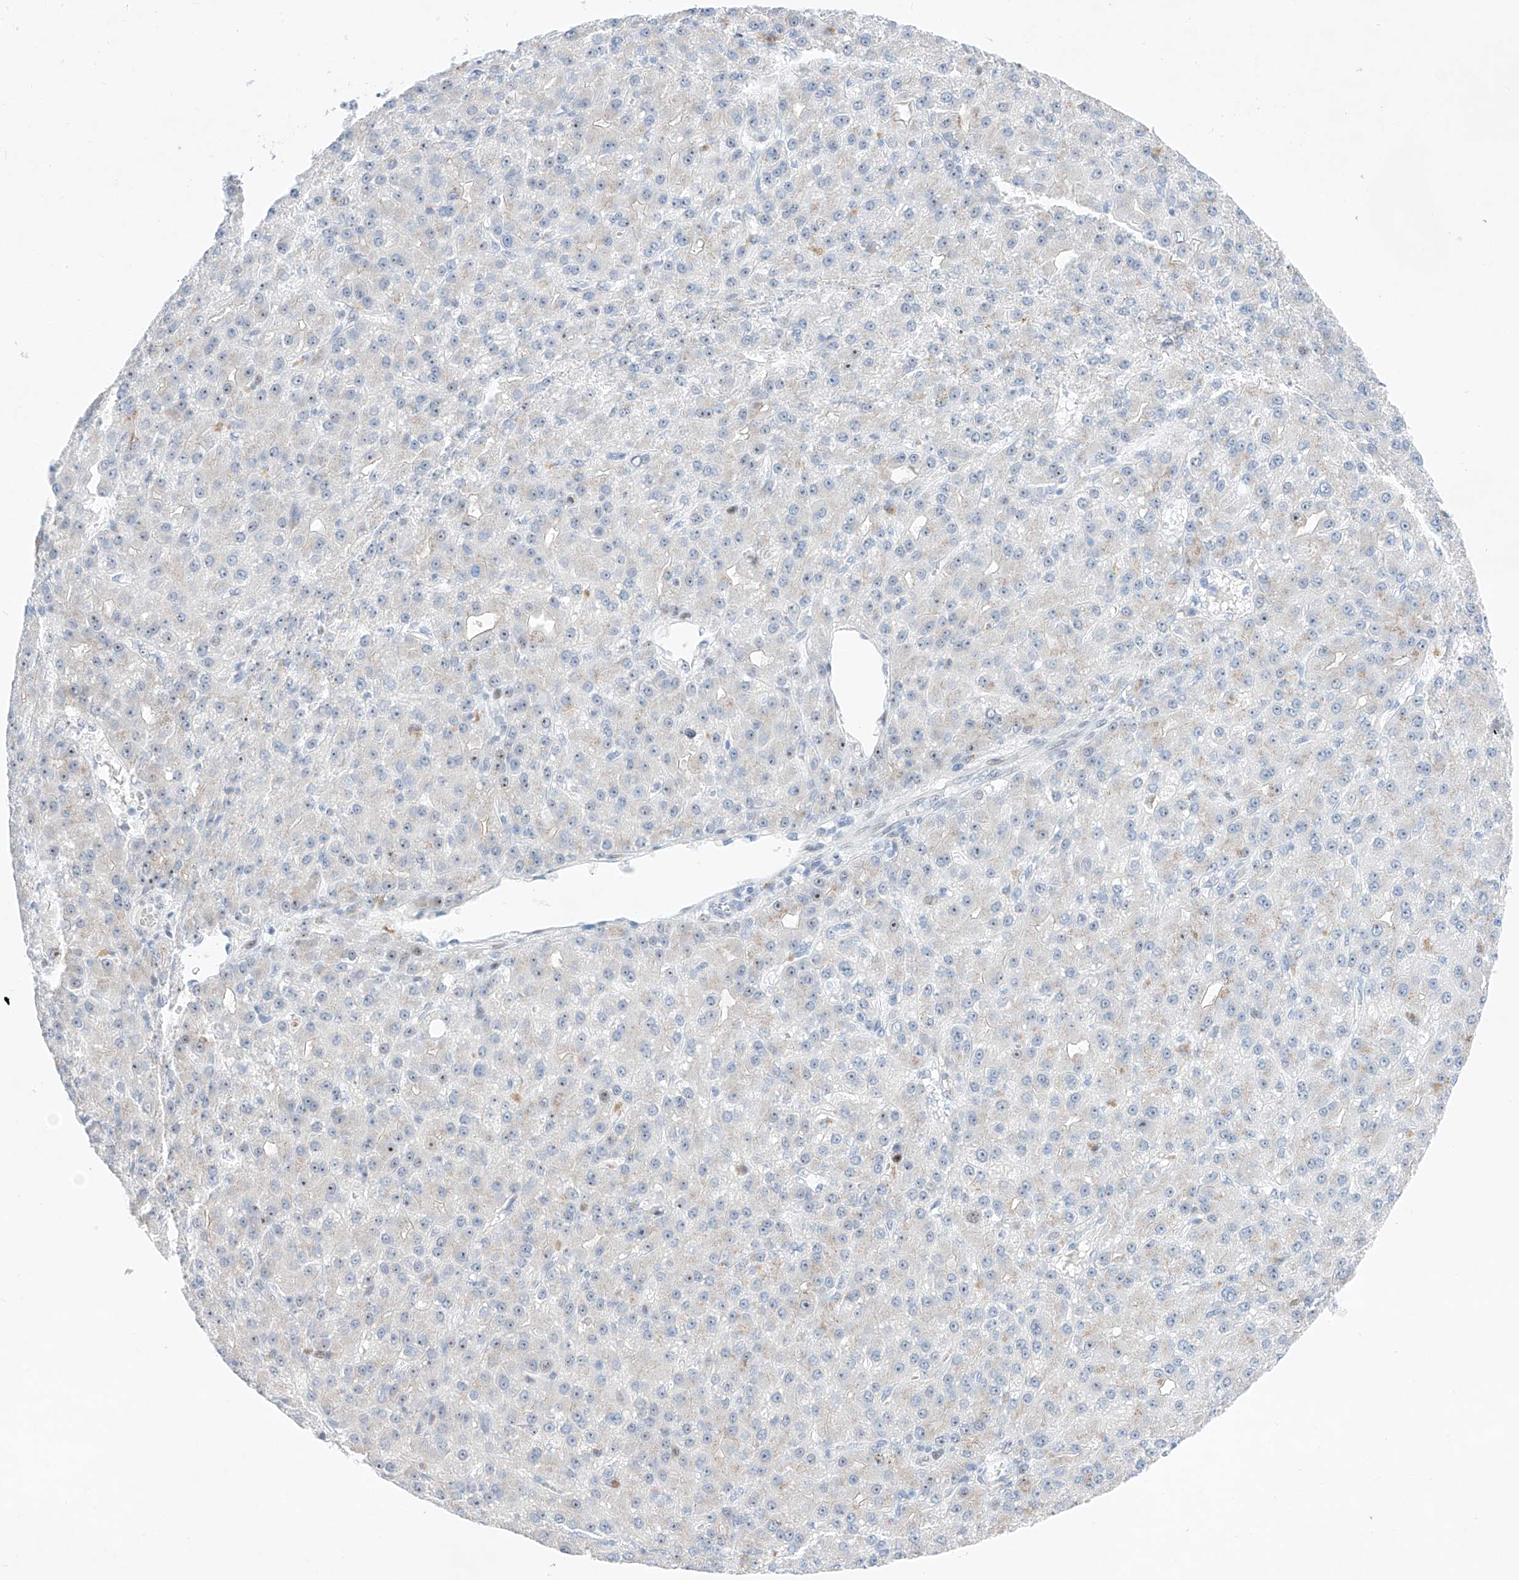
{"staining": {"intensity": "negative", "quantity": "none", "location": "none"}, "tissue": "liver cancer", "cell_type": "Tumor cells", "image_type": "cancer", "snomed": [{"axis": "morphology", "description": "Carcinoma, Hepatocellular, NOS"}, {"axis": "topography", "description": "Liver"}], "caption": "Photomicrograph shows no significant protein positivity in tumor cells of liver cancer (hepatocellular carcinoma).", "gene": "NT5C3B", "patient": {"sex": "male", "age": 67}}